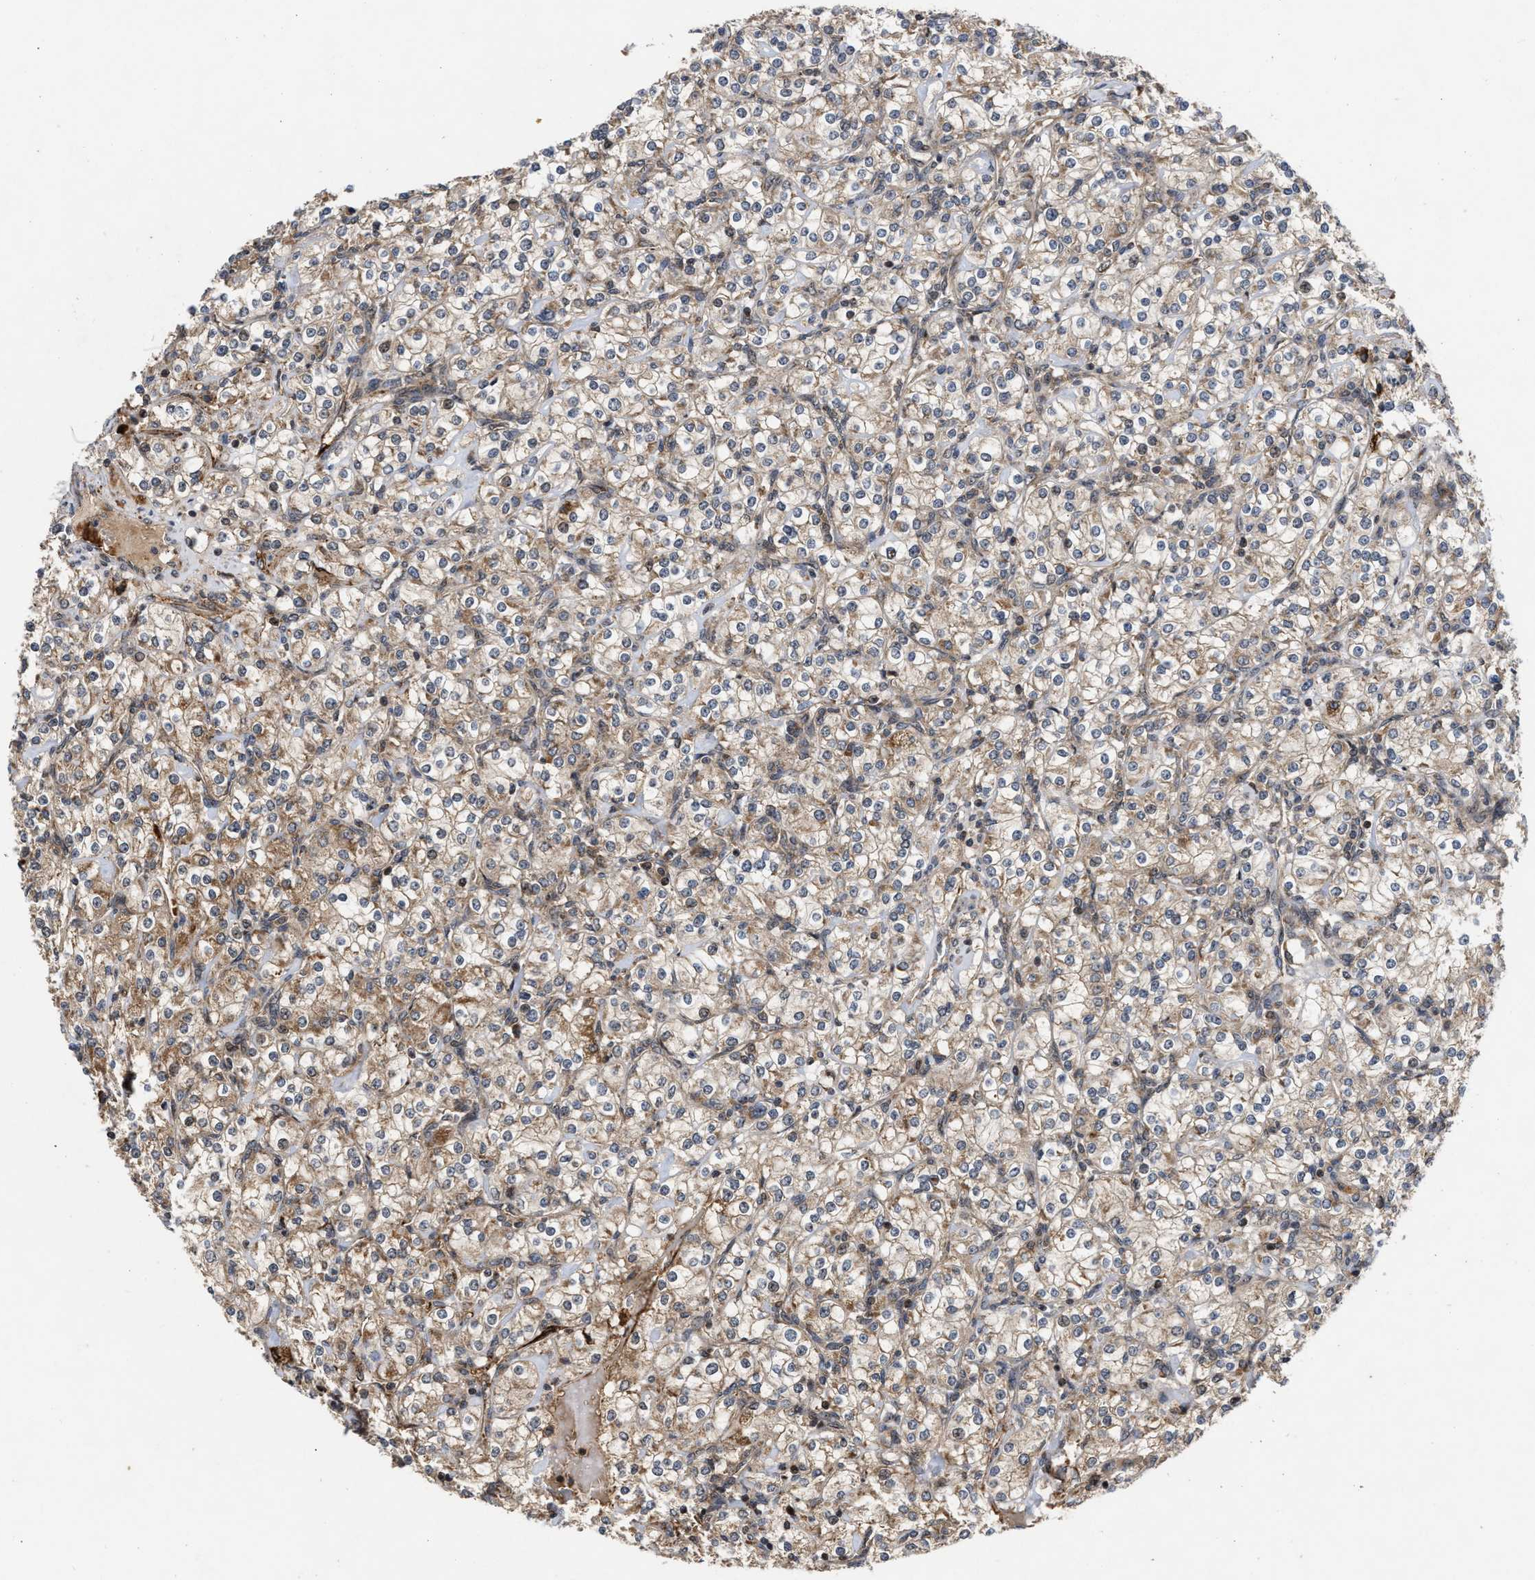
{"staining": {"intensity": "weak", "quantity": "<25%", "location": "cytoplasmic/membranous"}, "tissue": "renal cancer", "cell_type": "Tumor cells", "image_type": "cancer", "snomed": [{"axis": "morphology", "description": "Adenocarcinoma, NOS"}, {"axis": "topography", "description": "Kidney"}], "caption": "A photomicrograph of renal cancer stained for a protein shows no brown staining in tumor cells.", "gene": "CFLAR", "patient": {"sex": "male", "age": 77}}